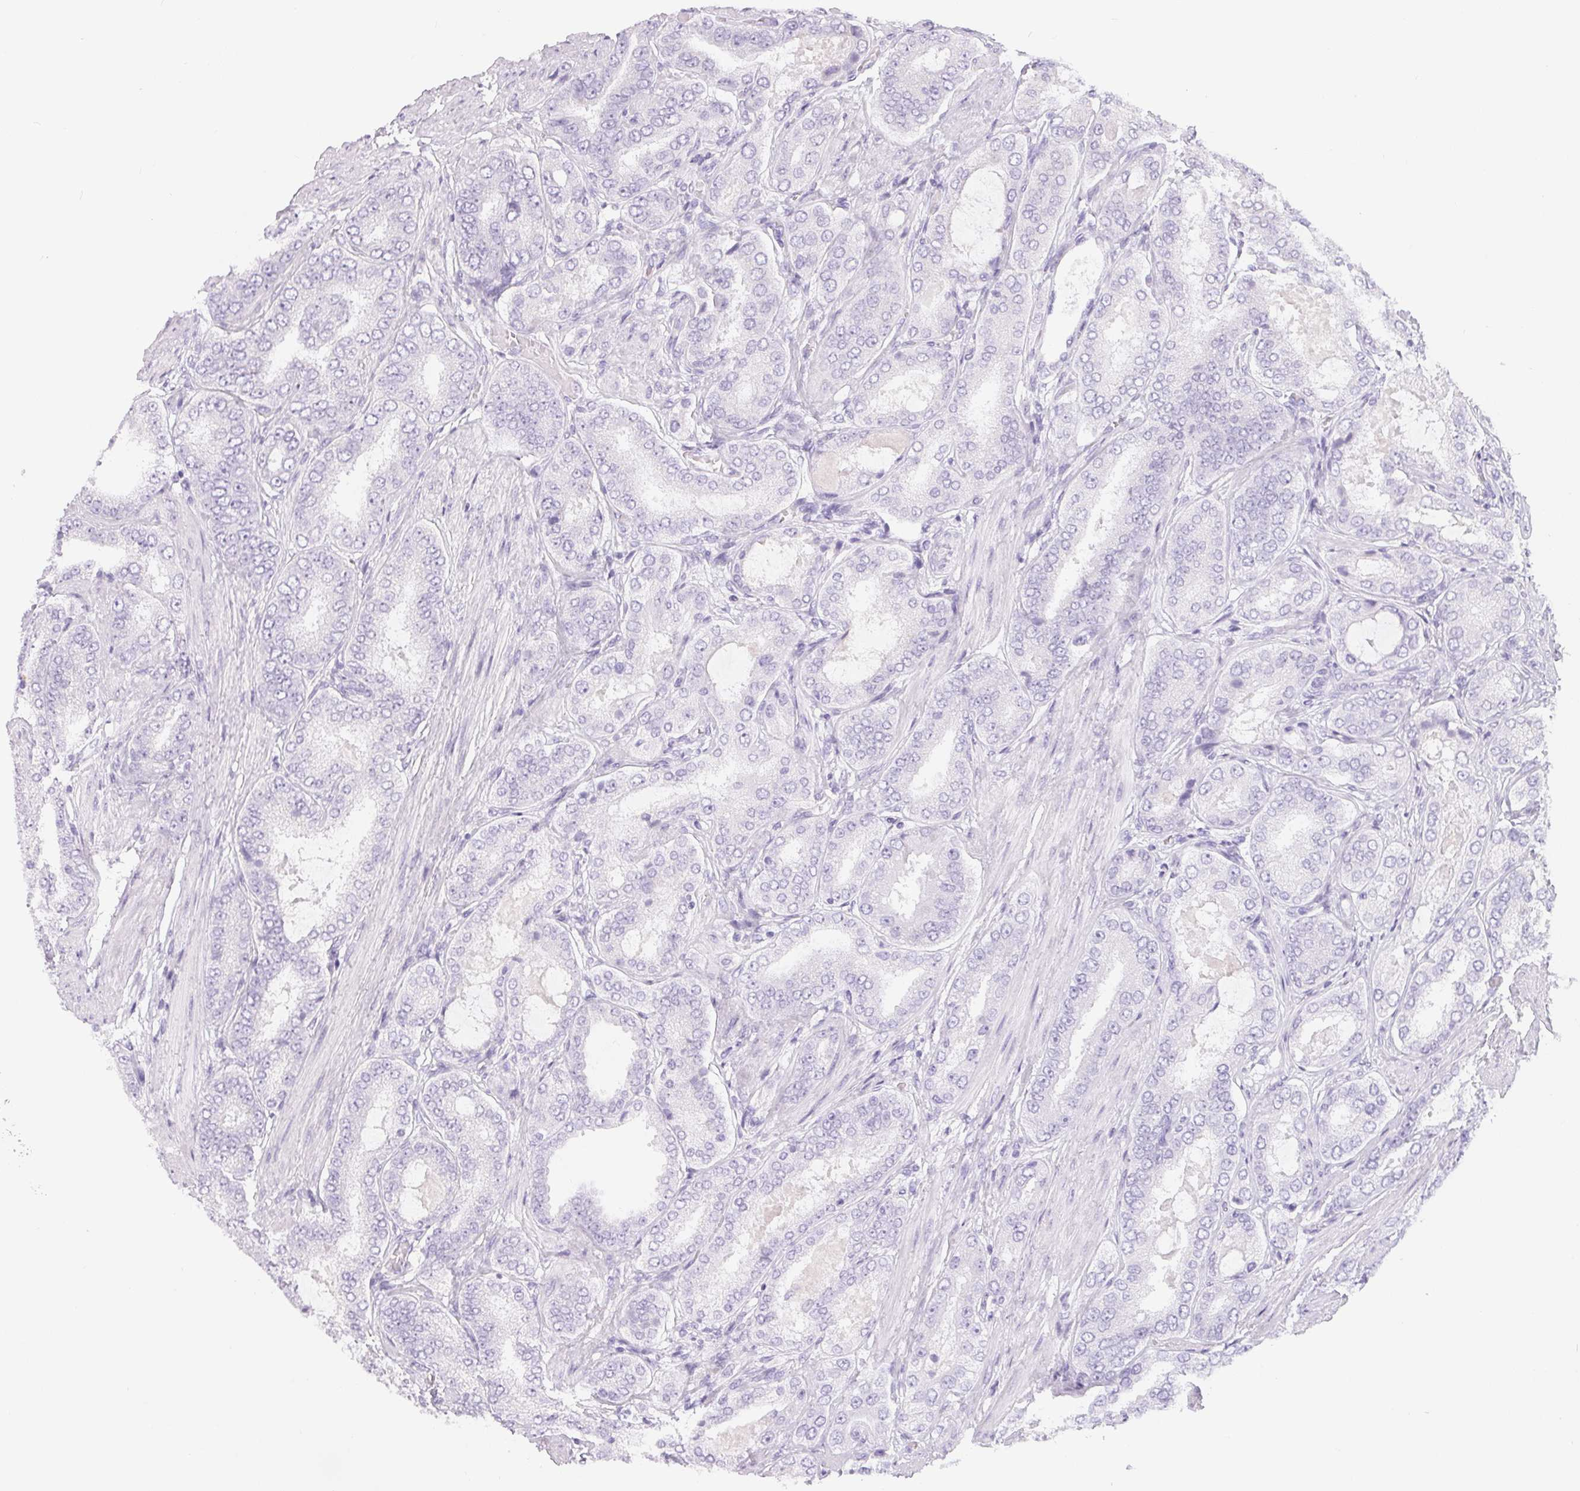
{"staining": {"intensity": "negative", "quantity": "none", "location": "none"}, "tissue": "prostate cancer", "cell_type": "Tumor cells", "image_type": "cancer", "snomed": [{"axis": "morphology", "description": "Adenocarcinoma, High grade"}, {"axis": "topography", "description": "Prostate"}], "caption": "Immunohistochemistry (IHC) photomicrograph of neoplastic tissue: prostate cancer (adenocarcinoma (high-grade)) stained with DAB exhibits no significant protein expression in tumor cells. (Stains: DAB (3,3'-diaminobenzidine) immunohistochemistry with hematoxylin counter stain, Microscopy: brightfield microscopy at high magnification).", "gene": "SPACA5B", "patient": {"sex": "male", "age": 63}}